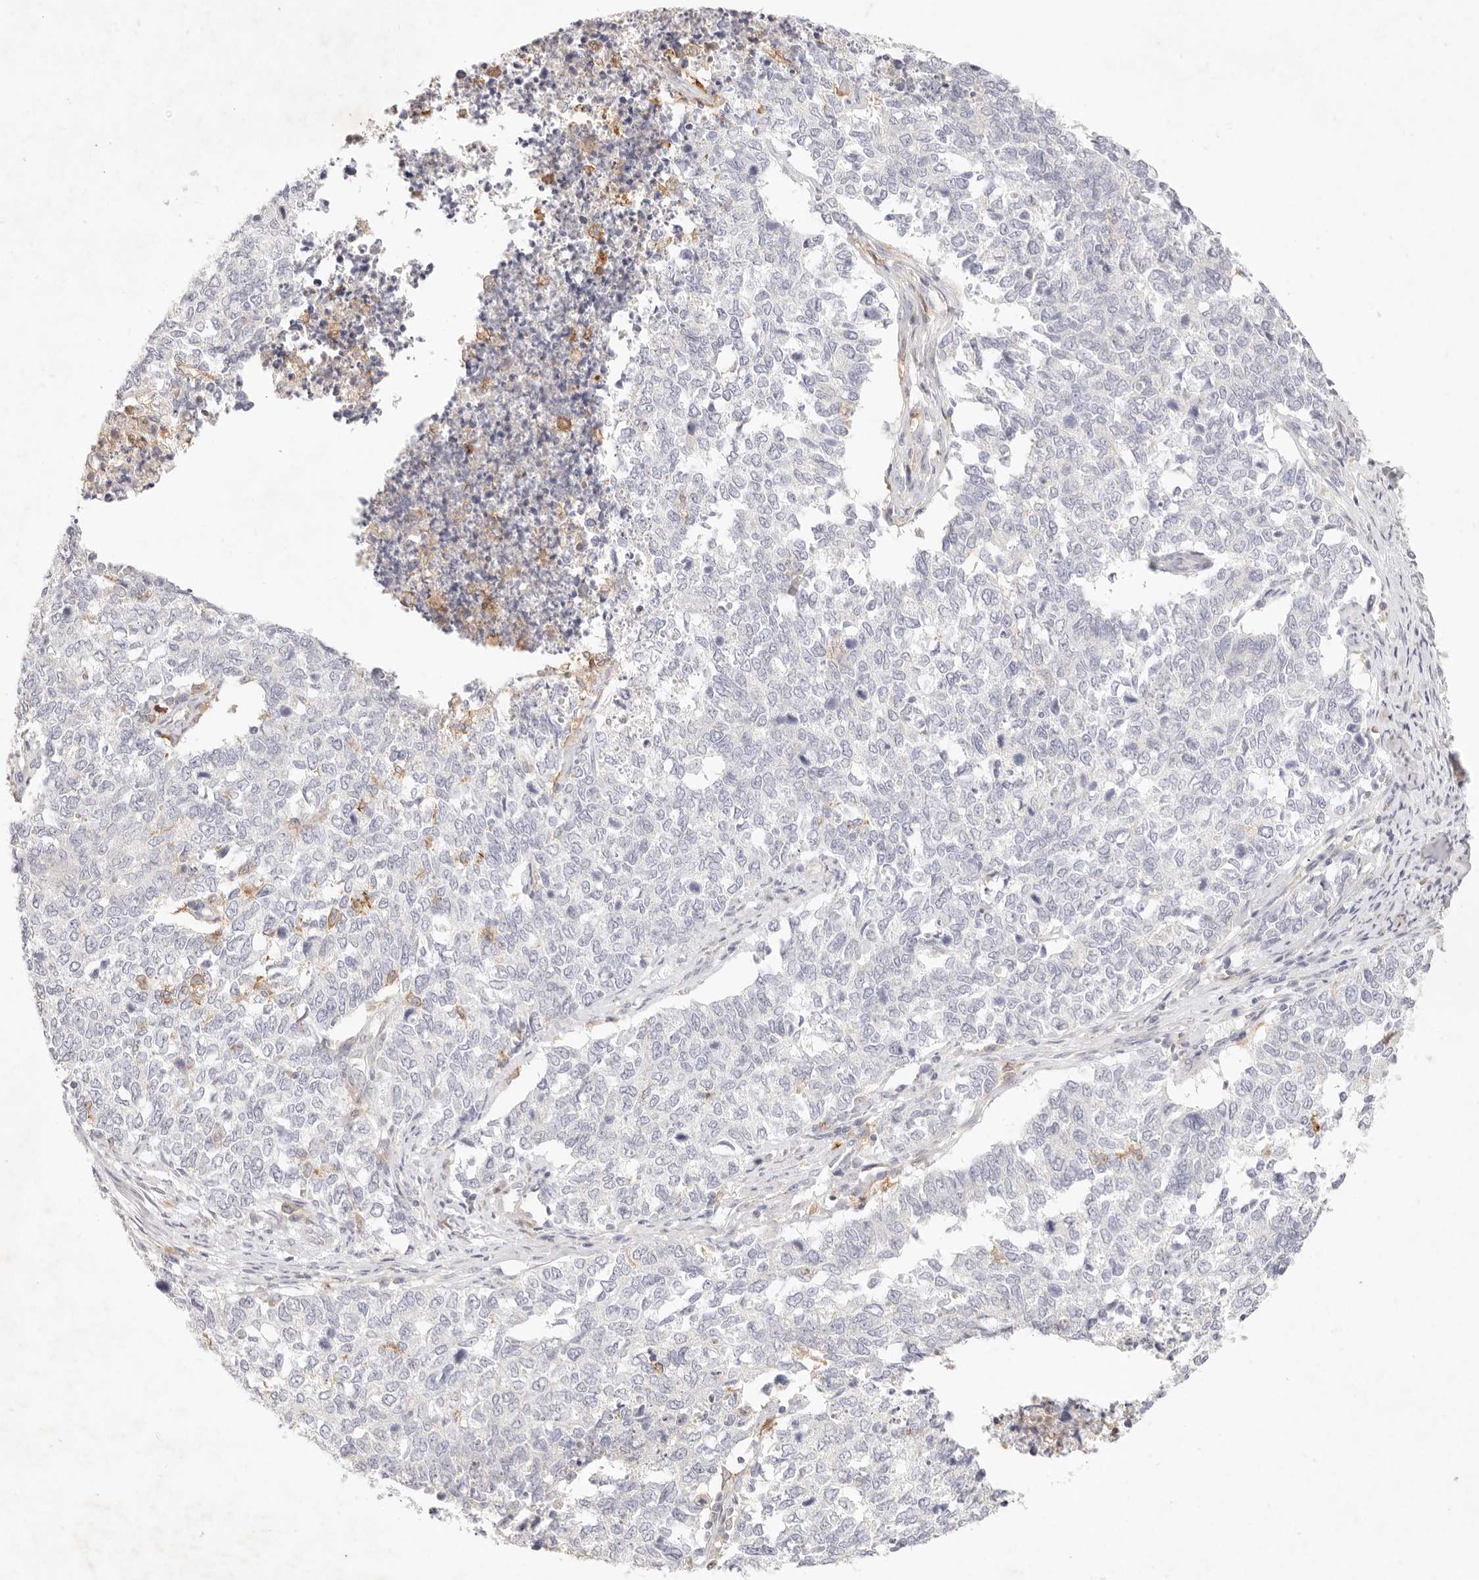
{"staining": {"intensity": "negative", "quantity": "none", "location": "none"}, "tissue": "cervical cancer", "cell_type": "Tumor cells", "image_type": "cancer", "snomed": [{"axis": "morphology", "description": "Squamous cell carcinoma, NOS"}, {"axis": "topography", "description": "Cervix"}], "caption": "Immunohistochemistry of squamous cell carcinoma (cervical) displays no expression in tumor cells.", "gene": "GPR84", "patient": {"sex": "female", "age": 63}}